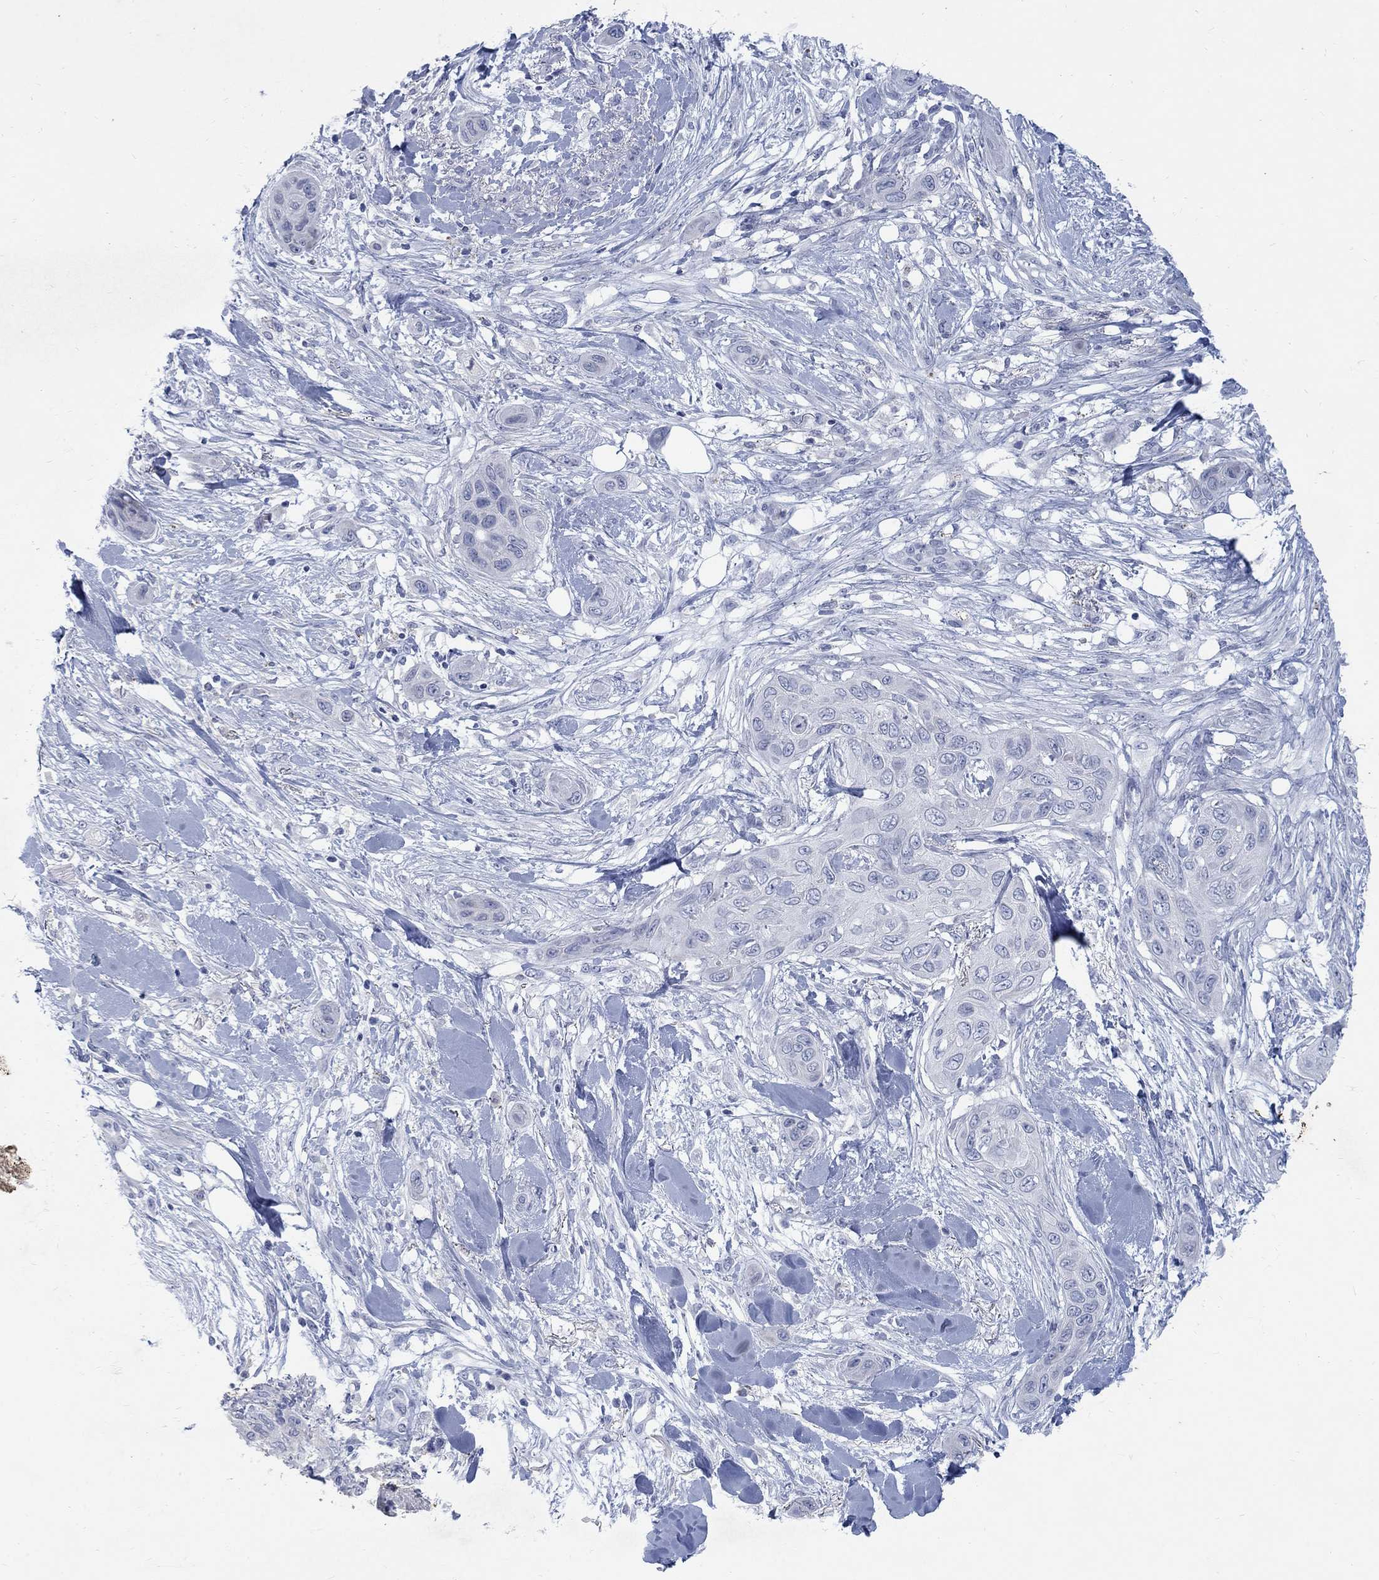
{"staining": {"intensity": "negative", "quantity": "none", "location": "none"}, "tissue": "skin cancer", "cell_type": "Tumor cells", "image_type": "cancer", "snomed": [{"axis": "morphology", "description": "Squamous cell carcinoma, NOS"}, {"axis": "topography", "description": "Skin"}], "caption": "Tumor cells show no significant positivity in skin squamous cell carcinoma. (Immunohistochemistry, brightfield microscopy, high magnification).", "gene": "RFTN2", "patient": {"sex": "male", "age": 78}}